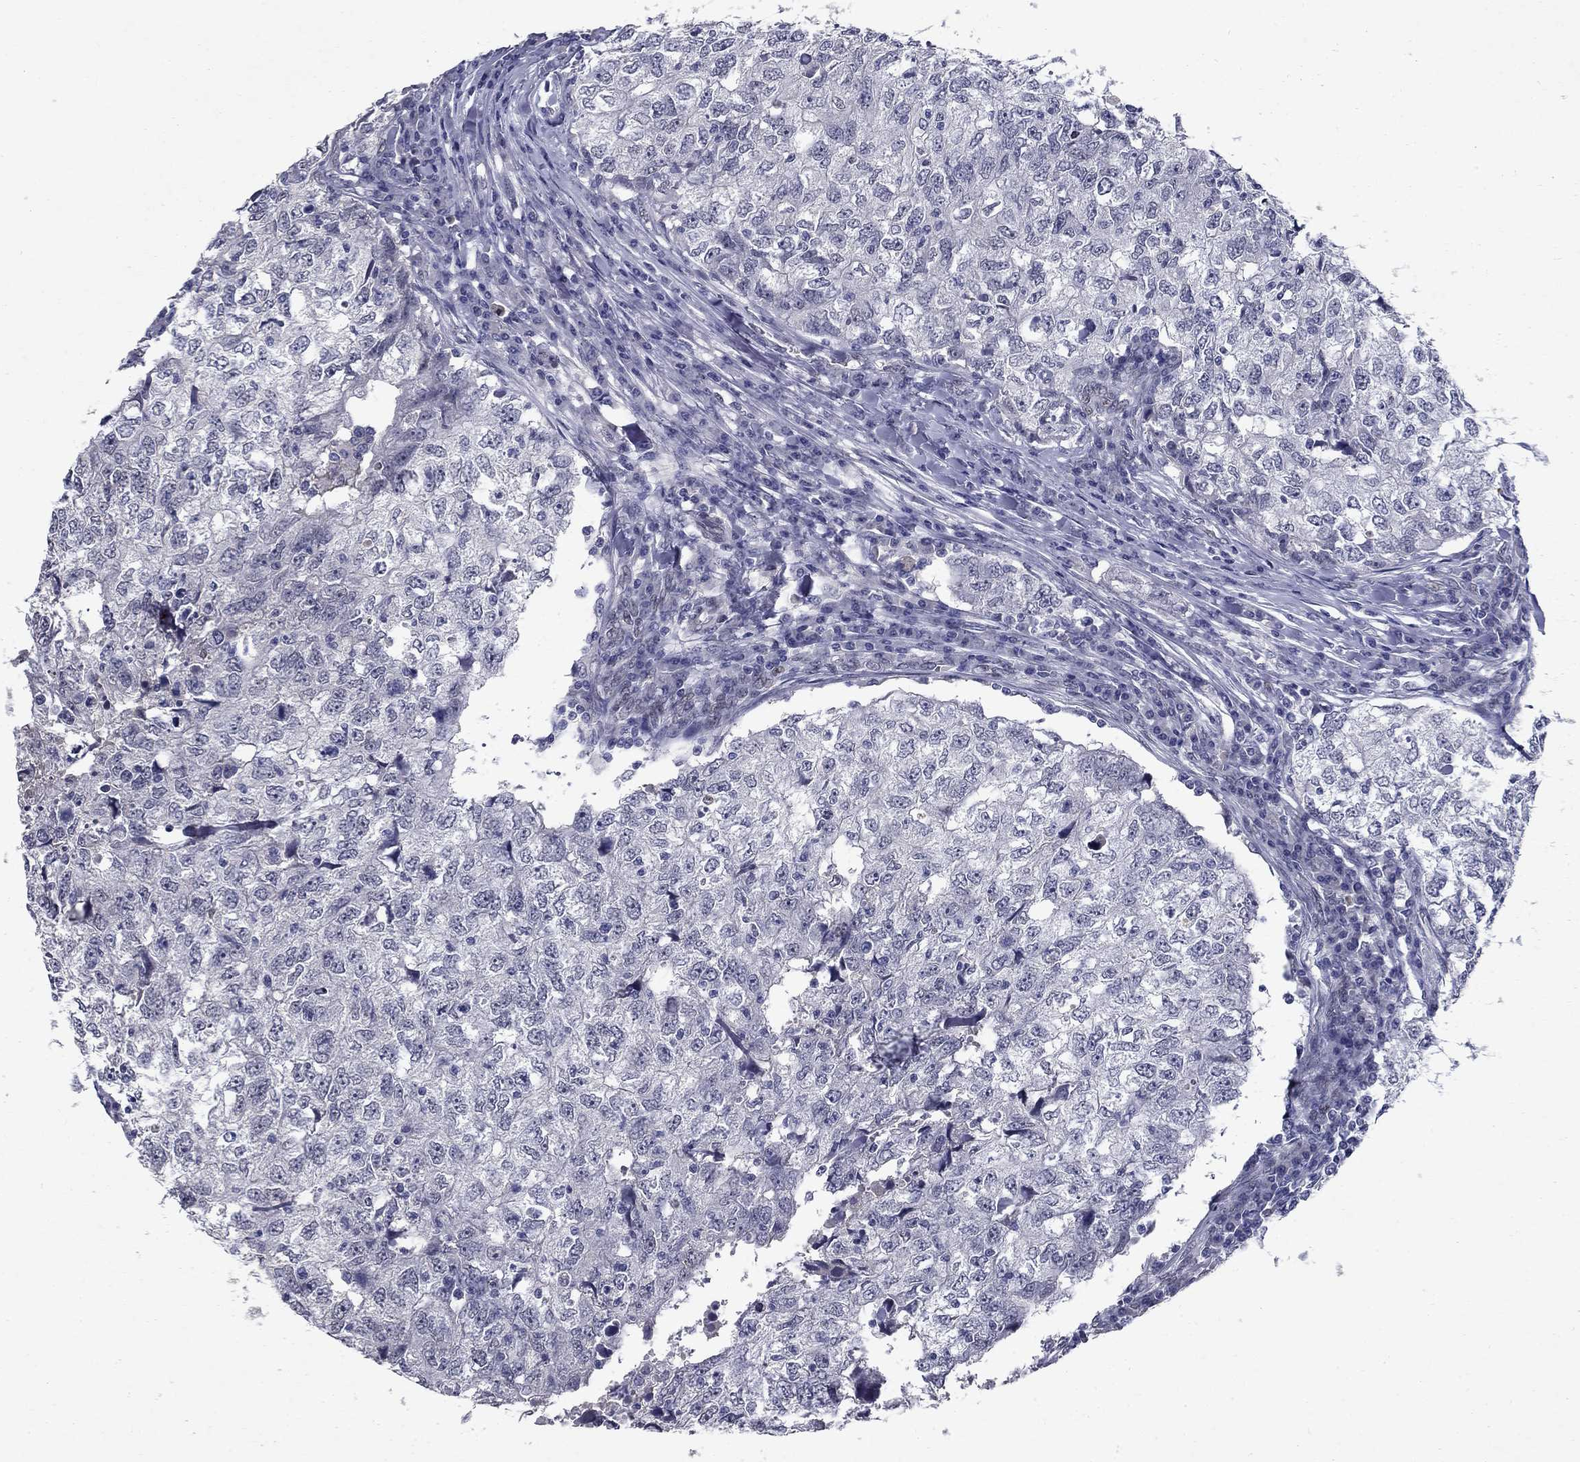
{"staining": {"intensity": "negative", "quantity": "none", "location": "none"}, "tissue": "breast cancer", "cell_type": "Tumor cells", "image_type": "cancer", "snomed": [{"axis": "morphology", "description": "Duct carcinoma"}, {"axis": "topography", "description": "Breast"}], "caption": "Immunohistochemistry (IHC) photomicrograph of human invasive ductal carcinoma (breast) stained for a protein (brown), which exhibits no staining in tumor cells.", "gene": "RBFOX1", "patient": {"sex": "female", "age": 30}}